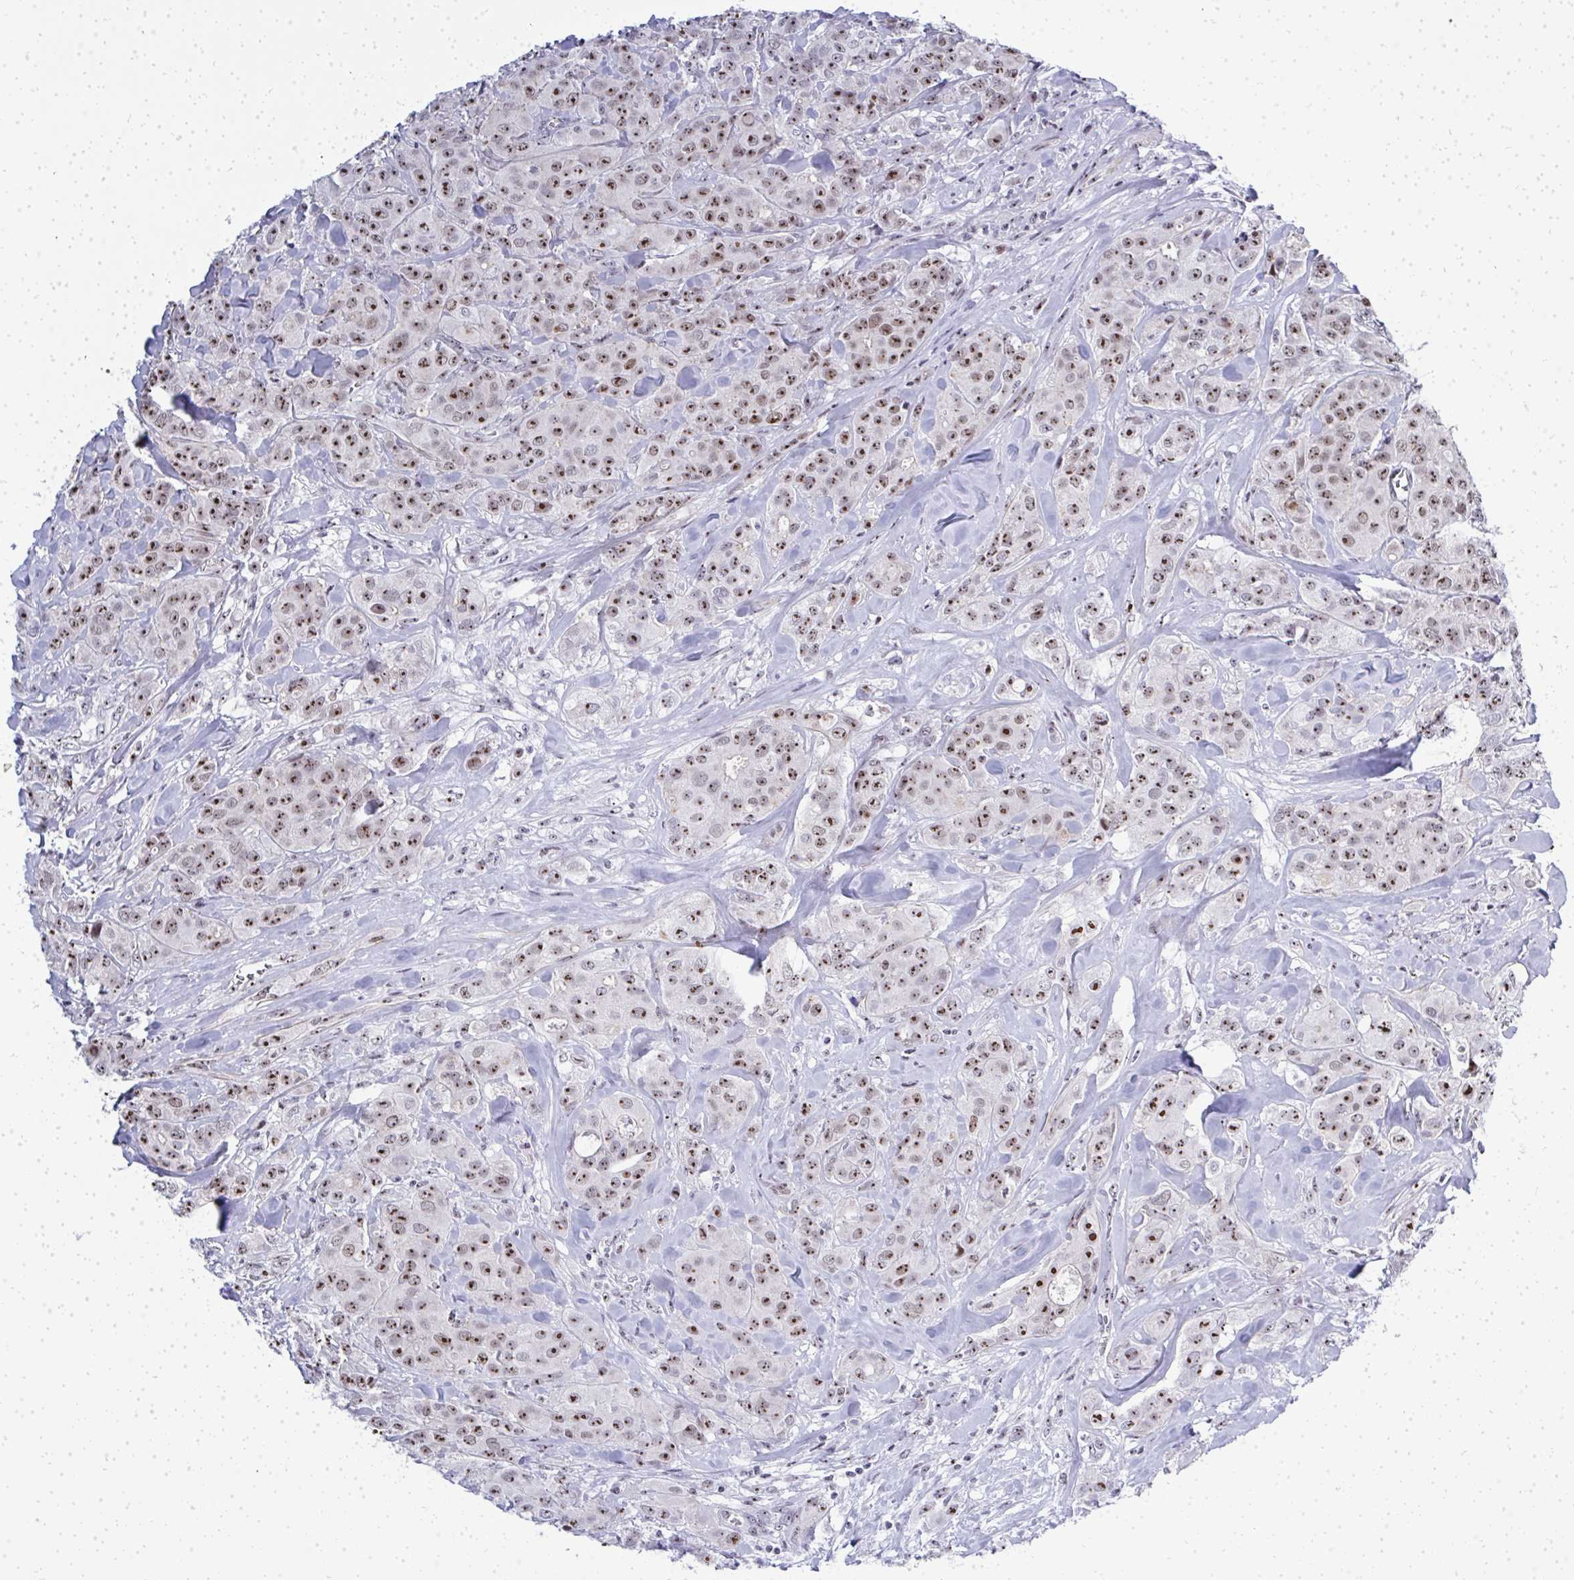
{"staining": {"intensity": "moderate", "quantity": ">75%", "location": "nuclear"}, "tissue": "breast cancer", "cell_type": "Tumor cells", "image_type": "cancer", "snomed": [{"axis": "morphology", "description": "Normal tissue, NOS"}, {"axis": "morphology", "description": "Duct carcinoma"}, {"axis": "topography", "description": "Breast"}], "caption": "Moderate nuclear protein expression is appreciated in approximately >75% of tumor cells in breast cancer (intraductal carcinoma). (Stains: DAB (3,3'-diaminobenzidine) in brown, nuclei in blue, Microscopy: brightfield microscopy at high magnification).", "gene": "SIRT7", "patient": {"sex": "female", "age": 43}}